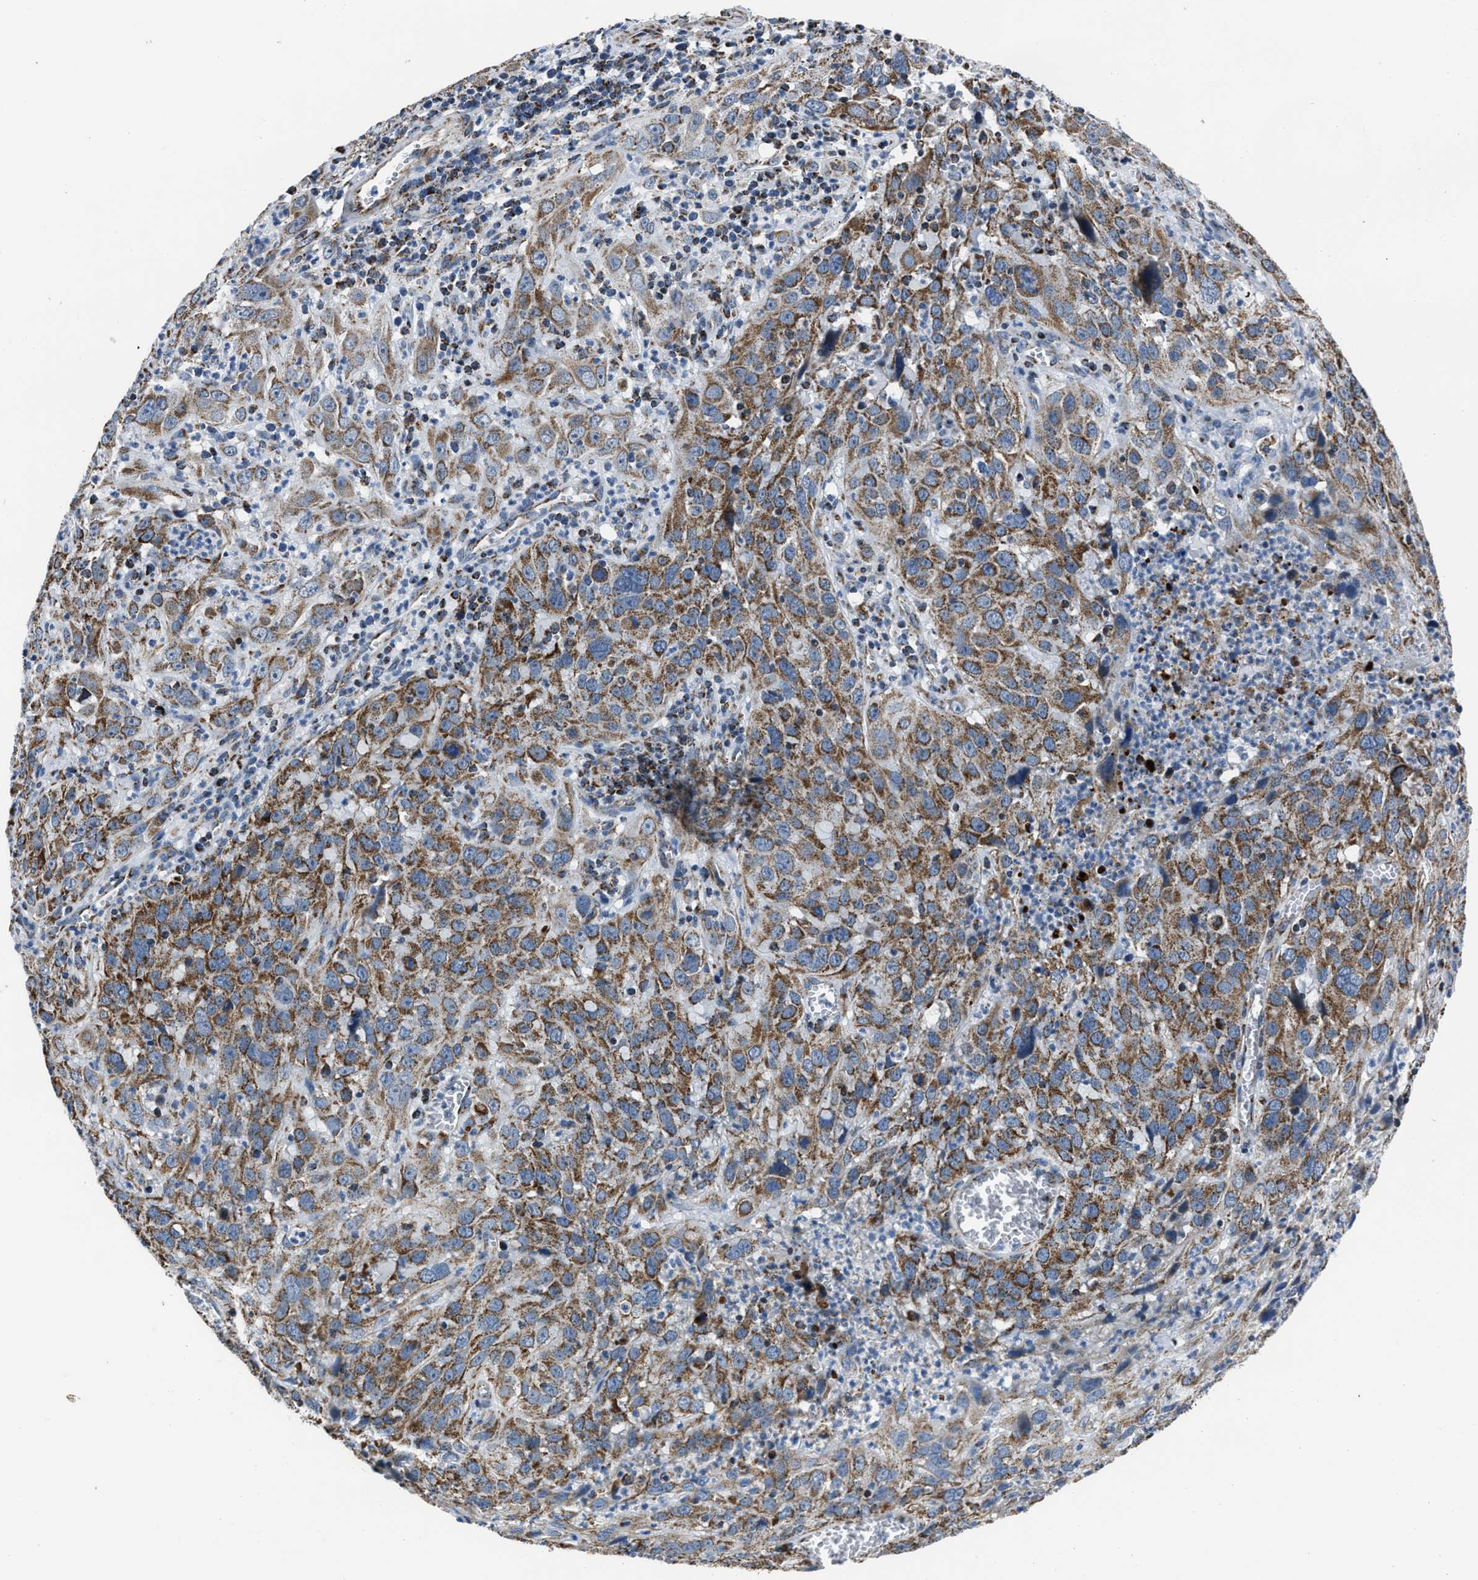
{"staining": {"intensity": "moderate", "quantity": ">75%", "location": "cytoplasmic/membranous"}, "tissue": "cervical cancer", "cell_type": "Tumor cells", "image_type": "cancer", "snomed": [{"axis": "morphology", "description": "Squamous cell carcinoma, NOS"}, {"axis": "topography", "description": "Cervix"}], "caption": "A medium amount of moderate cytoplasmic/membranous staining is identified in approximately >75% of tumor cells in cervical cancer tissue.", "gene": "NSD3", "patient": {"sex": "female", "age": 32}}